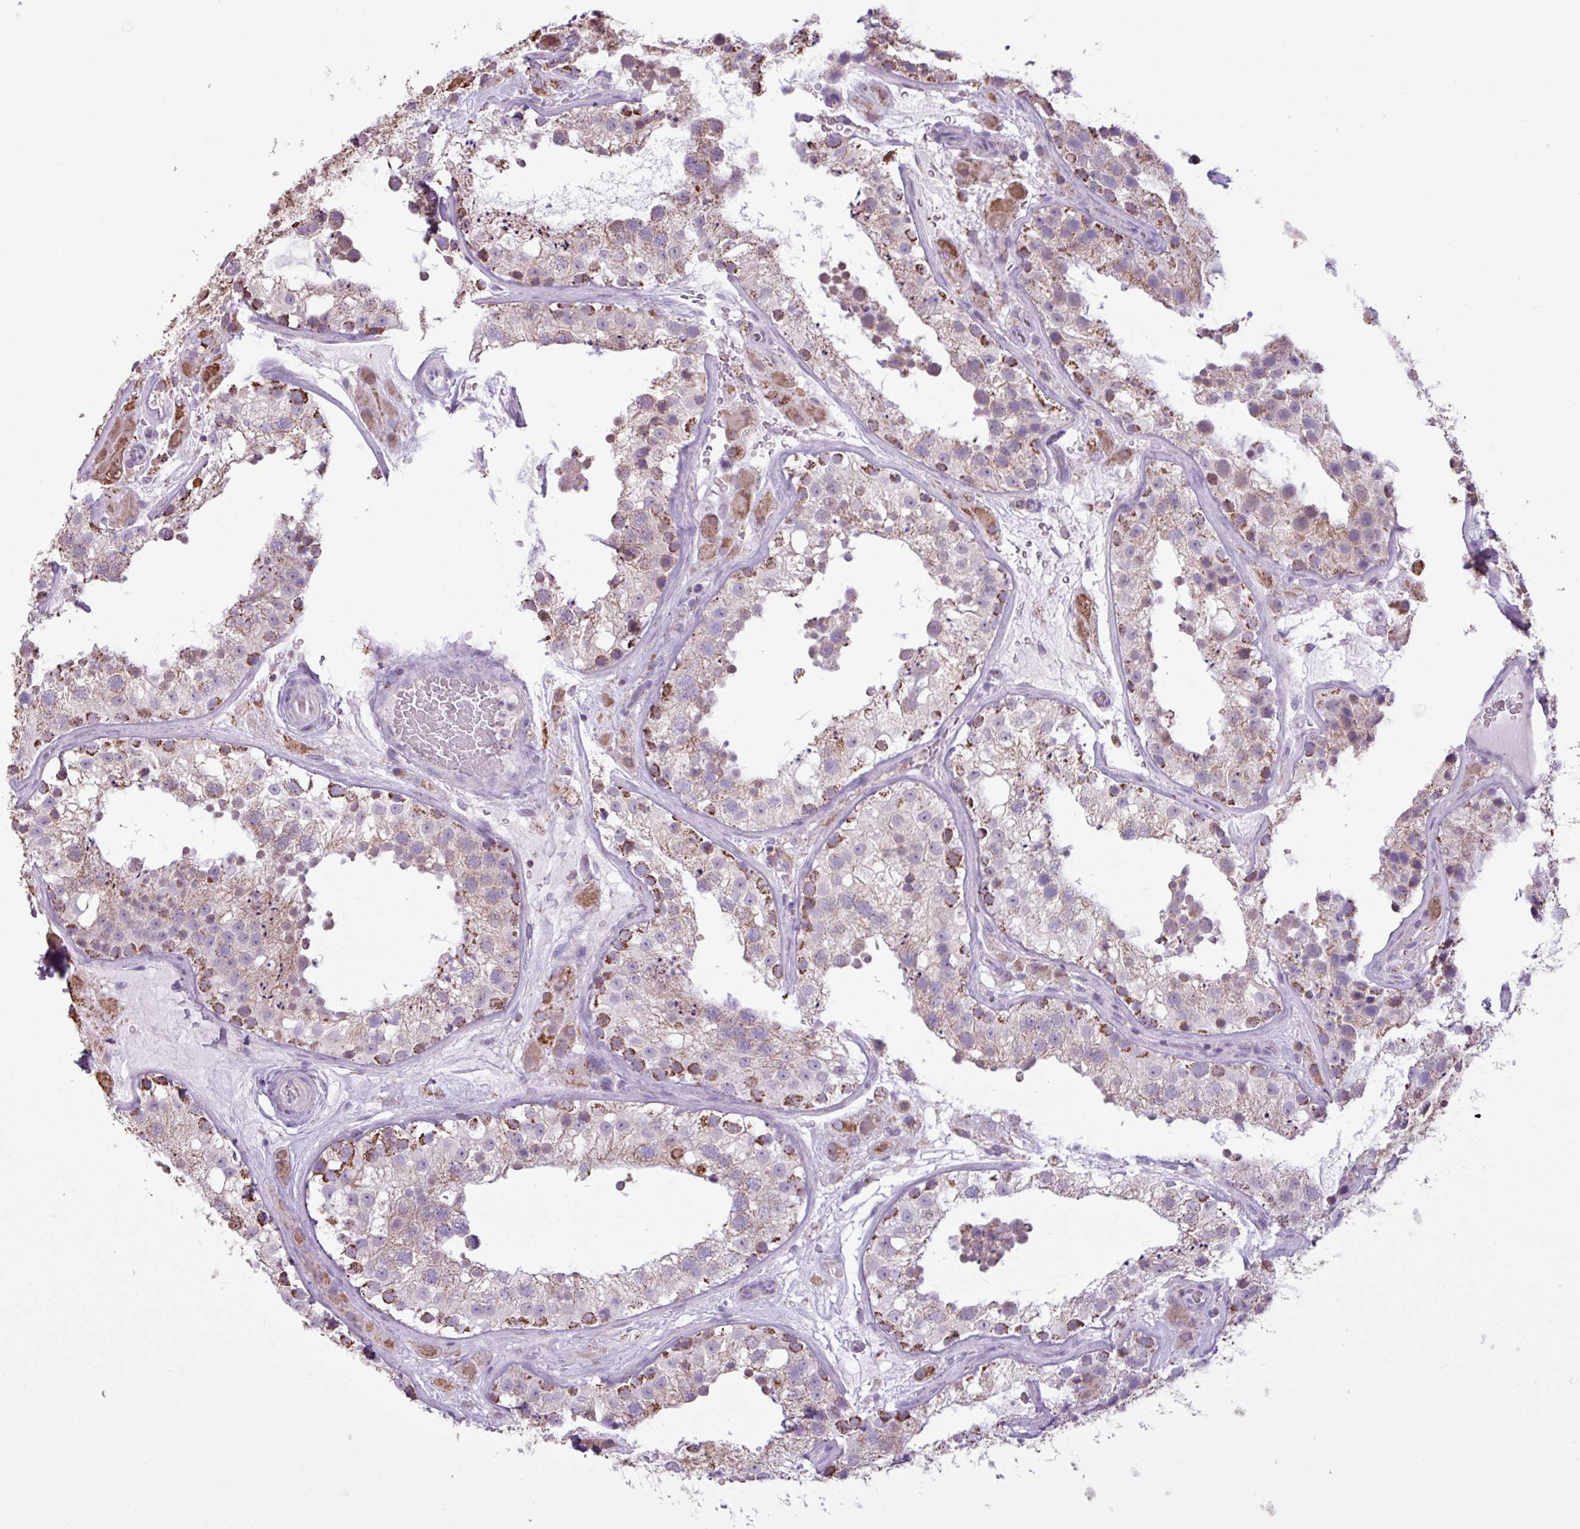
{"staining": {"intensity": "strong", "quantity": ">75%", "location": "cytoplasmic/membranous"}, "tissue": "testis", "cell_type": "Cells in seminiferous ducts", "image_type": "normal", "snomed": [{"axis": "morphology", "description": "Normal tissue, NOS"}, {"axis": "topography", "description": "Testis"}], "caption": "This is an image of immunohistochemistry staining of unremarkable testis, which shows strong expression in the cytoplasmic/membranous of cells in seminiferous ducts.", "gene": "ALG8", "patient": {"sex": "male", "age": 26}}